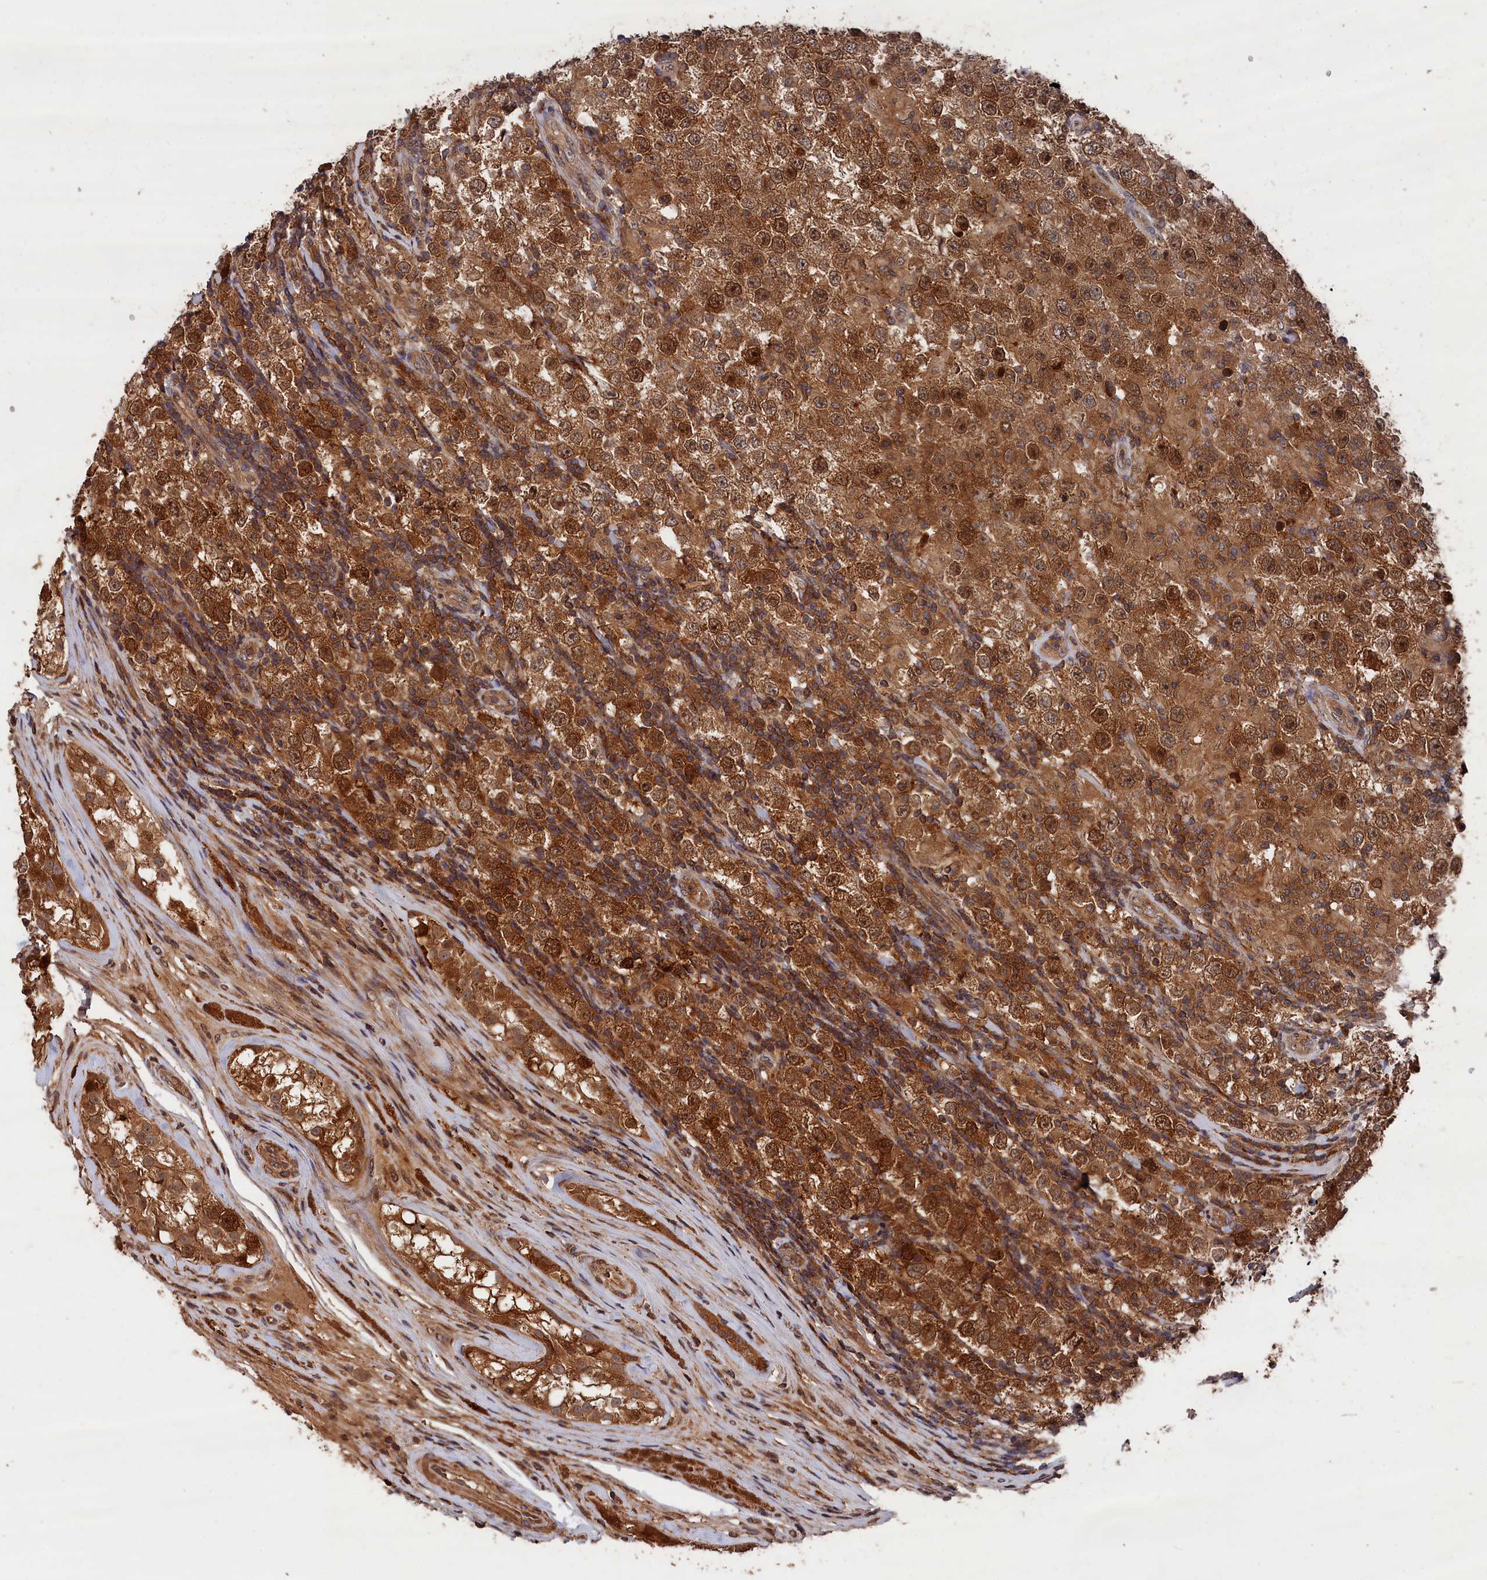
{"staining": {"intensity": "strong", "quantity": ">75%", "location": "cytoplasmic/membranous,nuclear"}, "tissue": "testis cancer", "cell_type": "Tumor cells", "image_type": "cancer", "snomed": [{"axis": "morphology", "description": "Normal tissue, NOS"}, {"axis": "morphology", "description": "Urothelial carcinoma, High grade"}, {"axis": "morphology", "description": "Seminoma, NOS"}, {"axis": "morphology", "description": "Carcinoma, Embryonal, NOS"}, {"axis": "topography", "description": "Urinary bladder"}, {"axis": "topography", "description": "Testis"}], "caption": "A brown stain labels strong cytoplasmic/membranous and nuclear expression of a protein in human seminoma (testis) tumor cells.", "gene": "RMI2", "patient": {"sex": "male", "age": 41}}